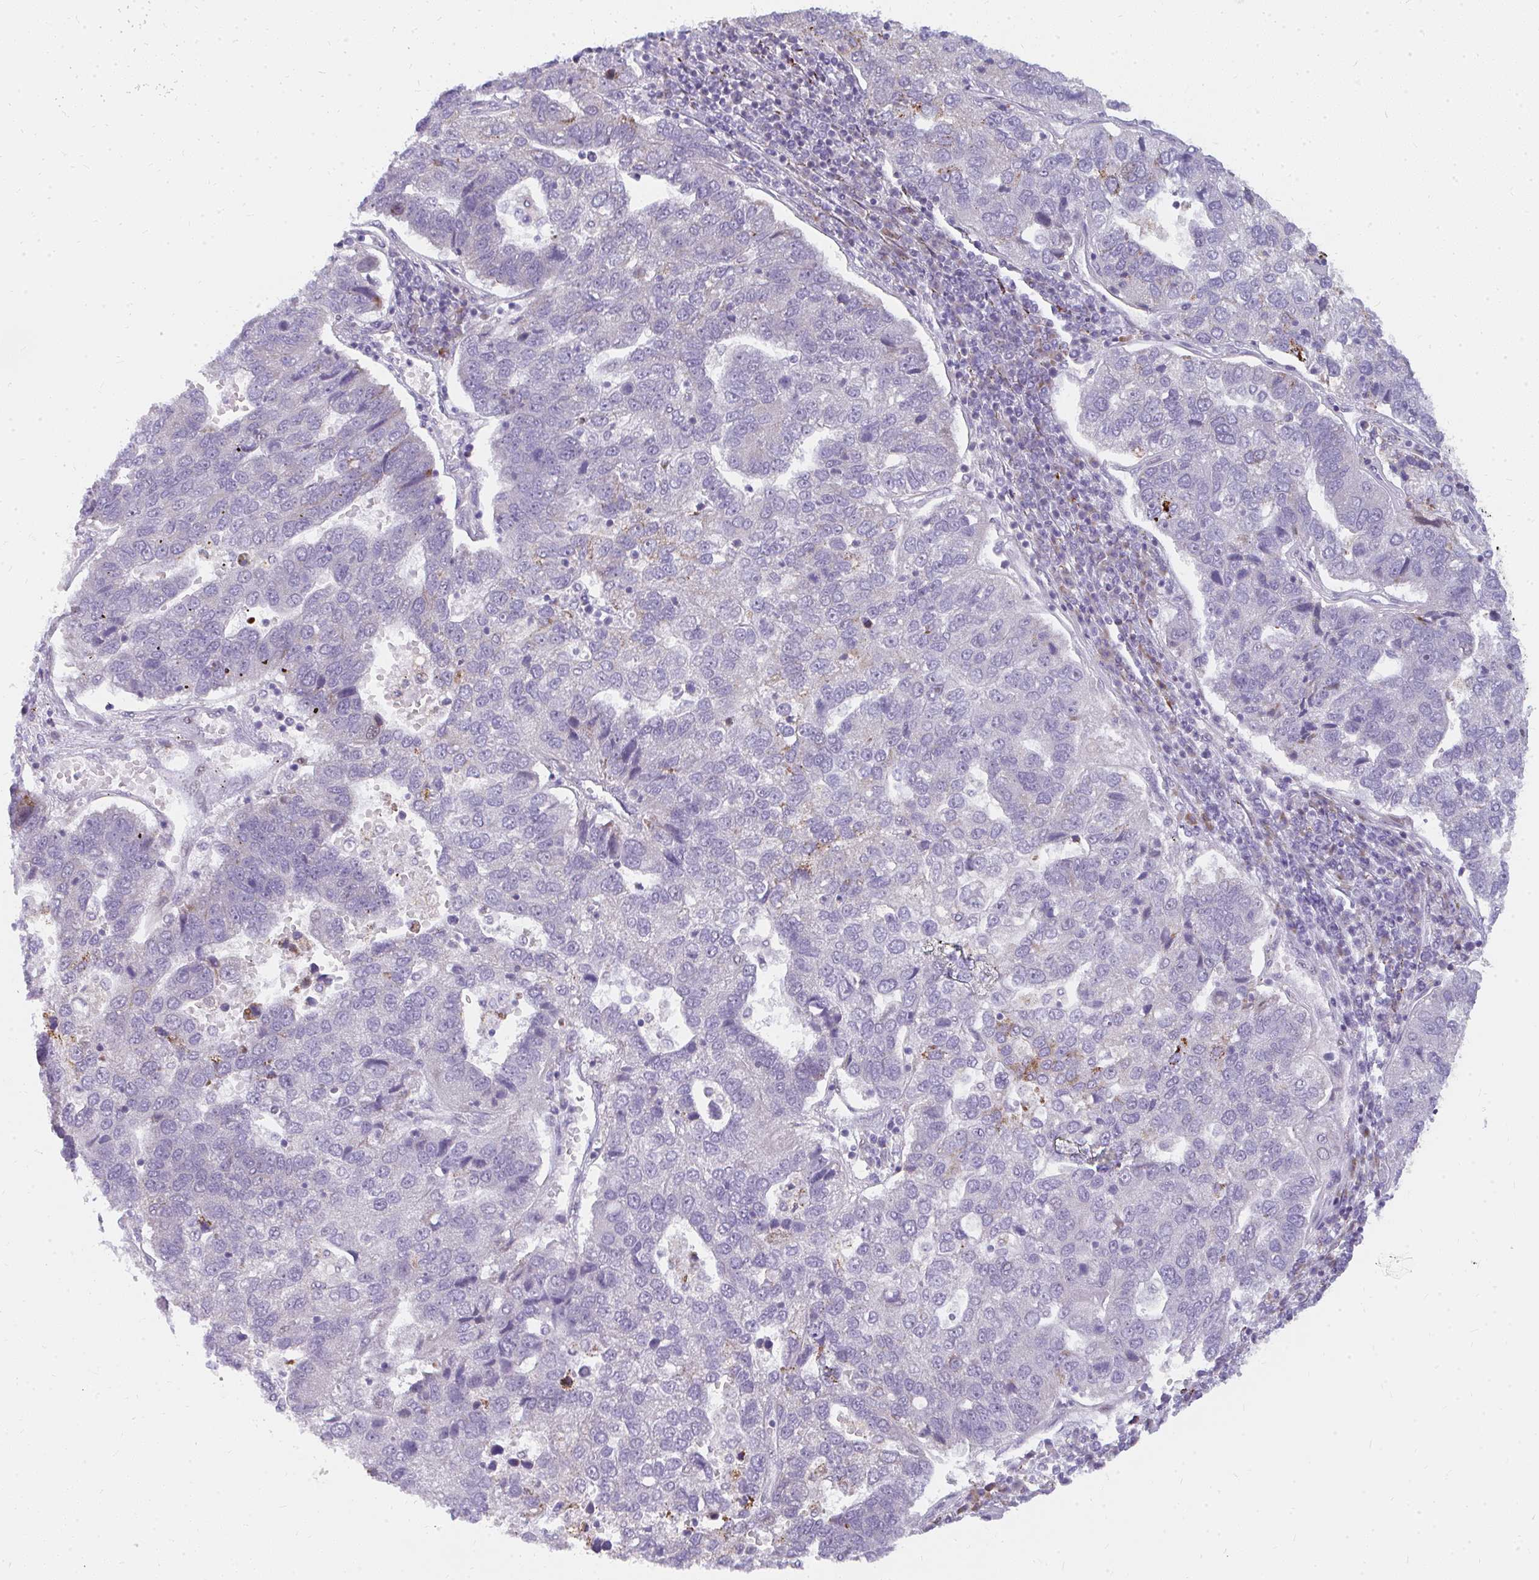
{"staining": {"intensity": "strong", "quantity": "<25%", "location": "cytoplasmic/membranous"}, "tissue": "pancreatic cancer", "cell_type": "Tumor cells", "image_type": "cancer", "snomed": [{"axis": "morphology", "description": "Adenocarcinoma, NOS"}, {"axis": "topography", "description": "Pancreas"}], "caption": "A micrograph showing strong cytoplasmic/membranous positivity in approximately <25% of tumor cells in pancreatic cancer, as visualized by brown immunohistochemical staining.", "gene": "PLA2G5", "patient": {"sex": "female", "age": 61}}